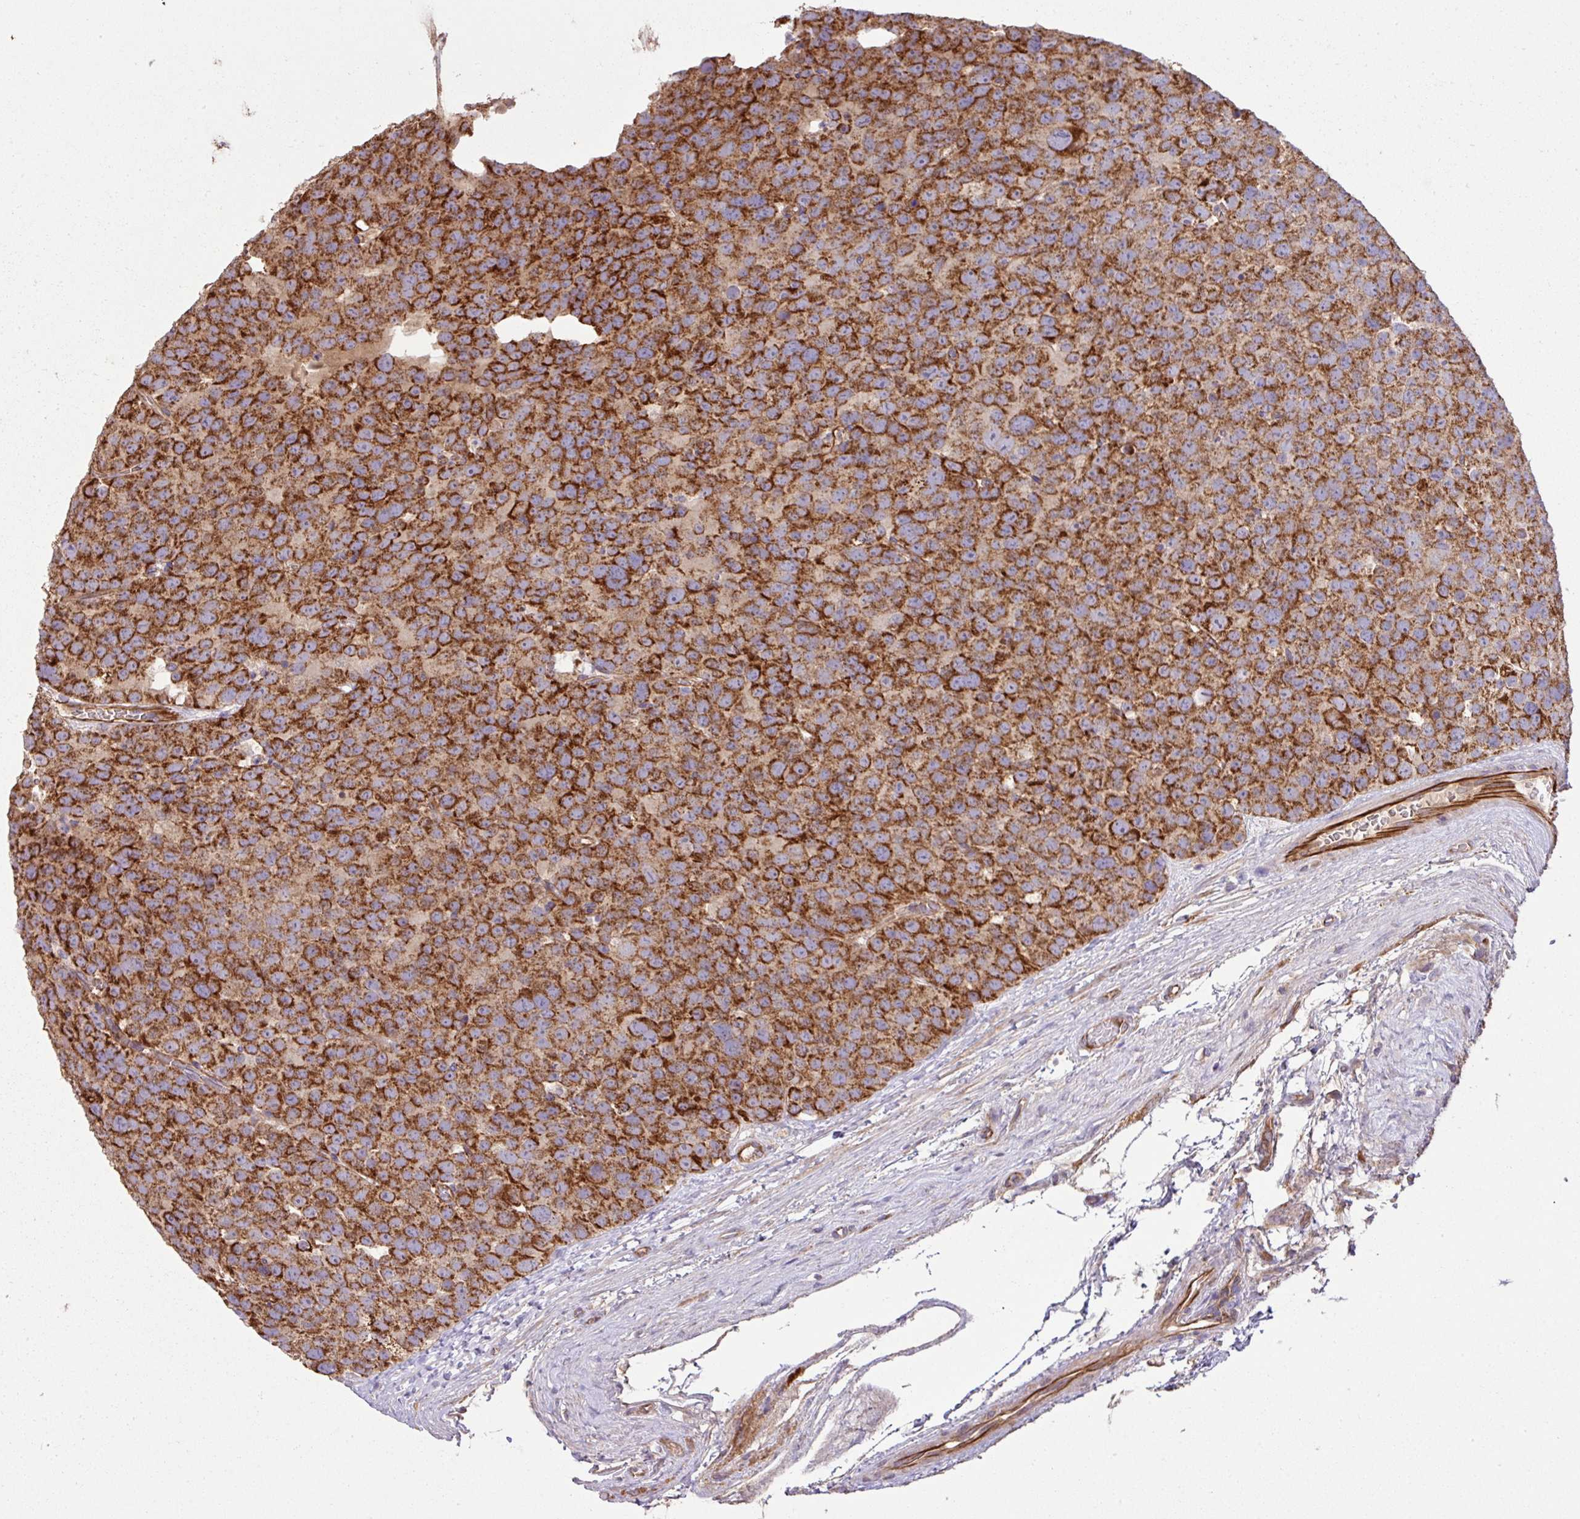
{"staining": {"intensity": "strong", "quantity": ">75%", "location": "cytoplasmic/membranous"}, "tissue": "testis cancer", "cell_type": "Tumor cells", "image_type": "cancer", "snomed": [{"axis": "morphology", "description": "Seminoma, NOS"}, {"axis": "topography", "description": "Testis"}], "caption": "A brown stain highlights strong cytoplasmic/membranous expression of a protein in human seminoma (testis) tumor cells.", "gene": "LRRC53", "patient": {"sex": "male", "age": 71}}